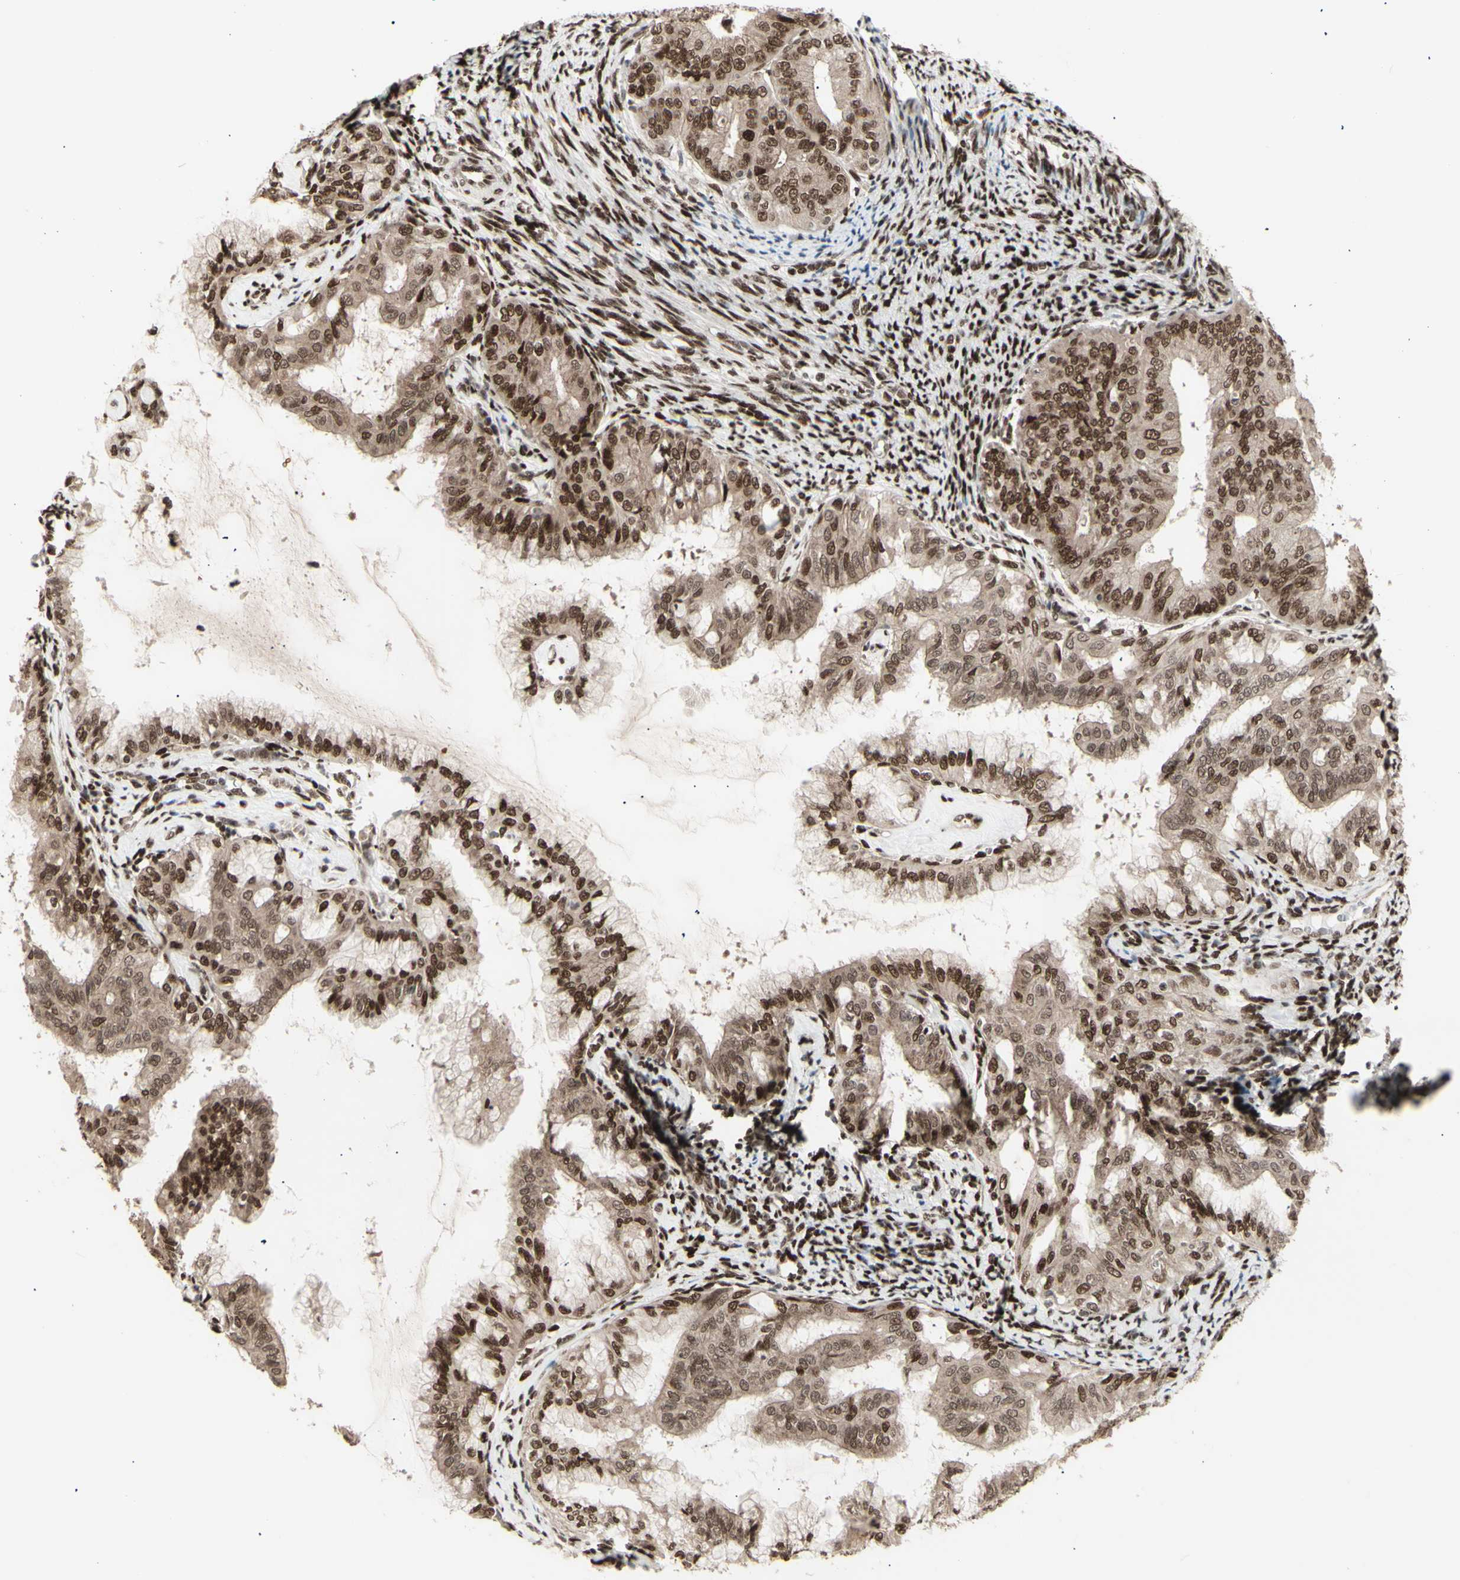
{"staining": {"intensity": "moderate", "quantity": ">75%", "location": "cytoplasmic/membranous,nuclear"}, "tissue": "endometrial cancer", "cell_type": "Tumor cells", "image_type": "cancer", "snomed": [{"axis": "morphology", "description": "Adenocarcinoma, NOS"}, {"axis": "topography", "description": "Endometrium"}], "caption": "This micrograph shows immunohistochemistry staining of human endometrial adenocarcinoma, with medium moderate cytoplasmic/membranous and nuclear staining in approximately >75% of tumor cells.", "gene": "CBX1", "patient": {"sex": "female", "age": 63}}